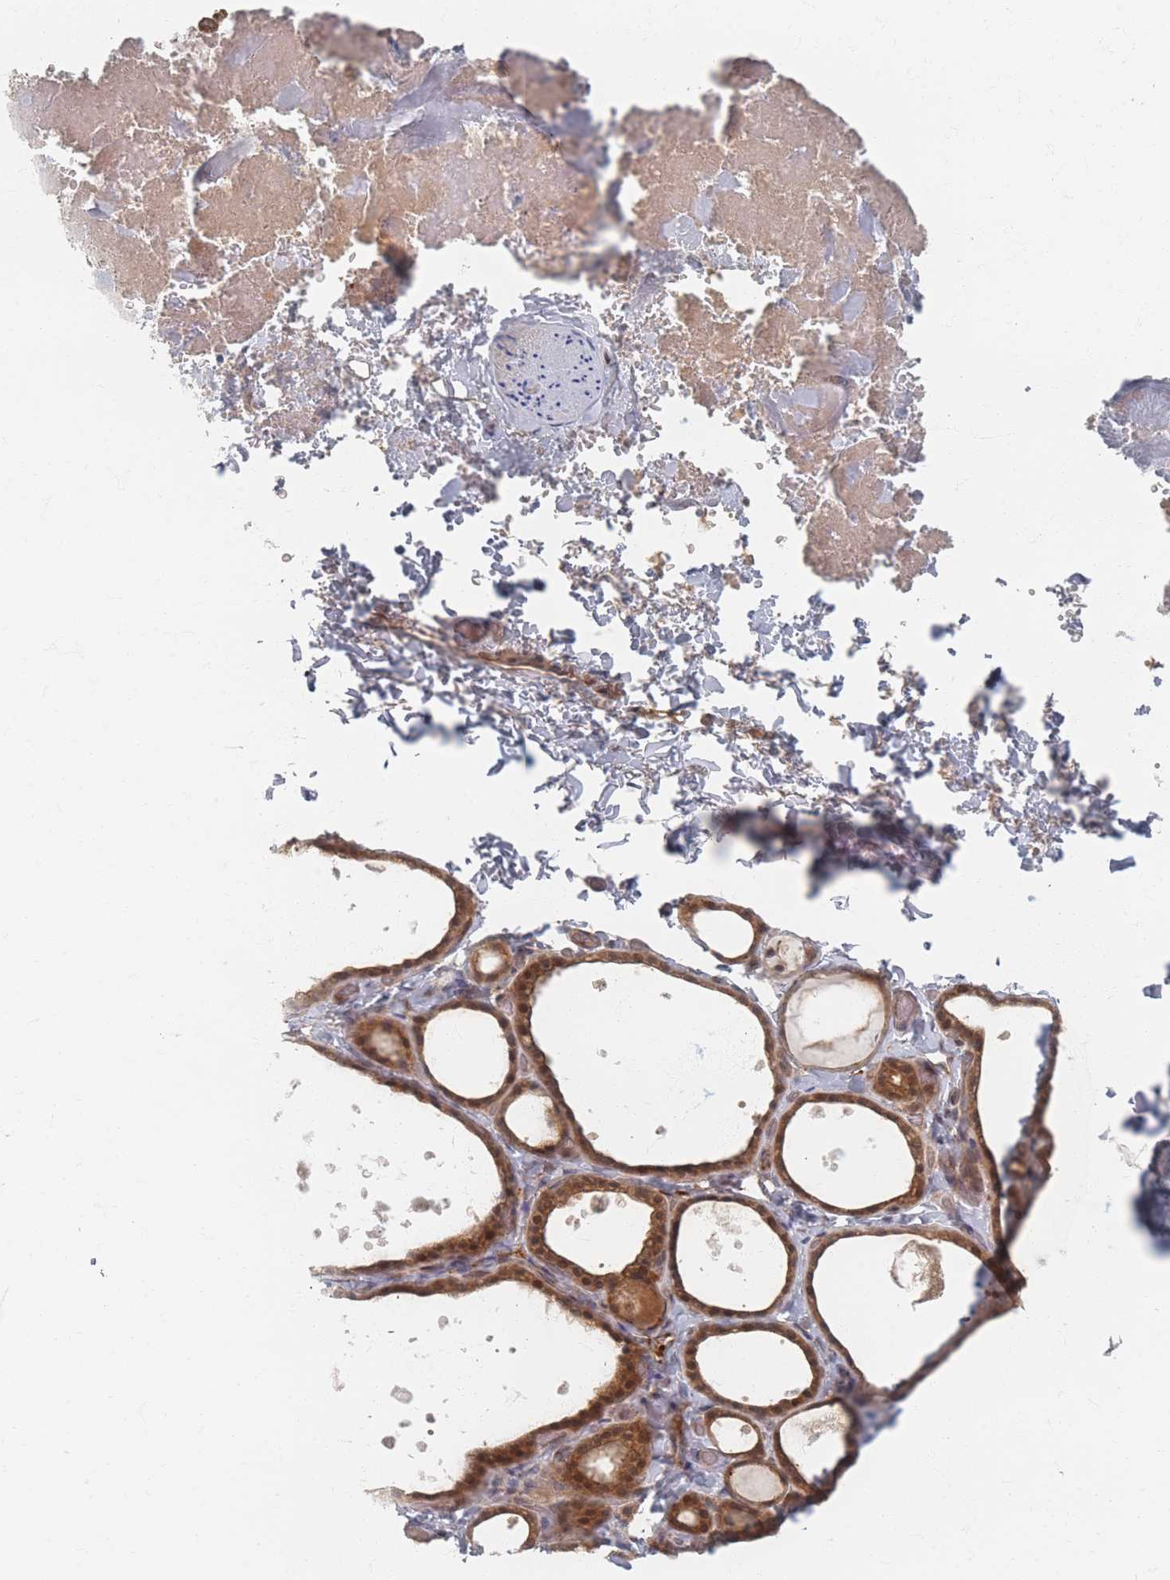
{"staining": {"intensity": "moderate", "quantity": ">75%", "location": "cytoplasmic/membranous,nuclear"}, "tissue": "thyroid gland", "cell_type": "Glandular cells", "image_type": "normal", "snomed": [{"axis": "morphology", "description": "Normal tissue, NOS"}, {"axis": "topography", "description": "Thyroid gland"}], "caption": "Immunohistochemistry staining of unremarkable thyroid gland, which reveals medium levels of moderate cytoplasmic/membranous,nuclear positivity in approximately >75% of glandular cells indicating moderate cytoplasmic/membranous,nuclear protein expression. The staining was performed using DAB (3,3'-diaminobenzidine) (brown) for protein detection and nuclei were counterstained in hematoxylin (blue).", "gene": "PSMD9", "patient": {"sex": "female", "age": 44}}